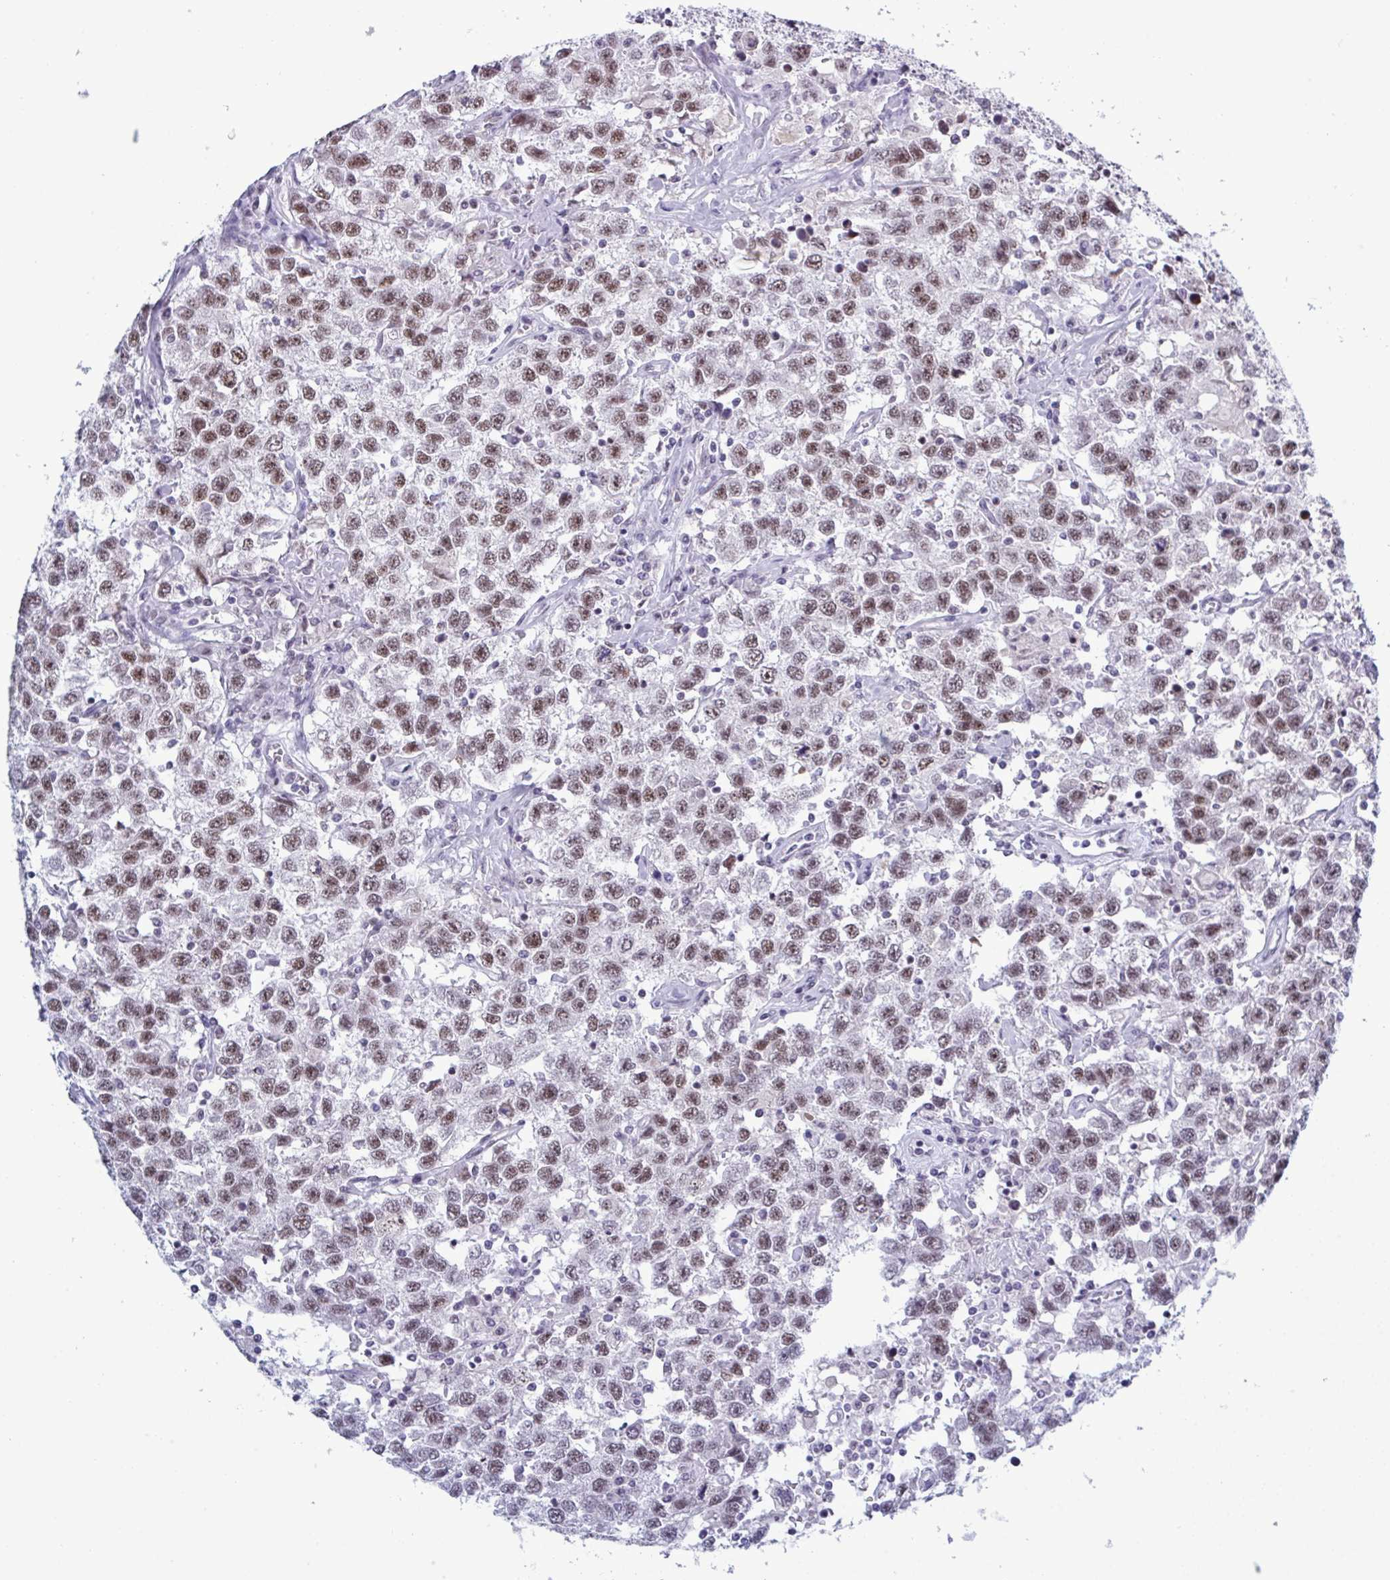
{"staining": {"intensity": "strong", "quantity": "25%-75%", "location": "nuclear"}, "tissue": "testis cancer", "cell_type": "Tumor cells", "image_type": "cancer", "snomed": [{"axis": "morphology", "description": "Seminoma, NOS"}, {"axis": "topography", "description": "Testis"}], "caption": "This is an image of IHC staining of testis cancer (seminoma), which shows strong staining in the nuclear of tumor cells.", "gene": "PPP1R10", "patient": {"sex": "male", "age": 41}}